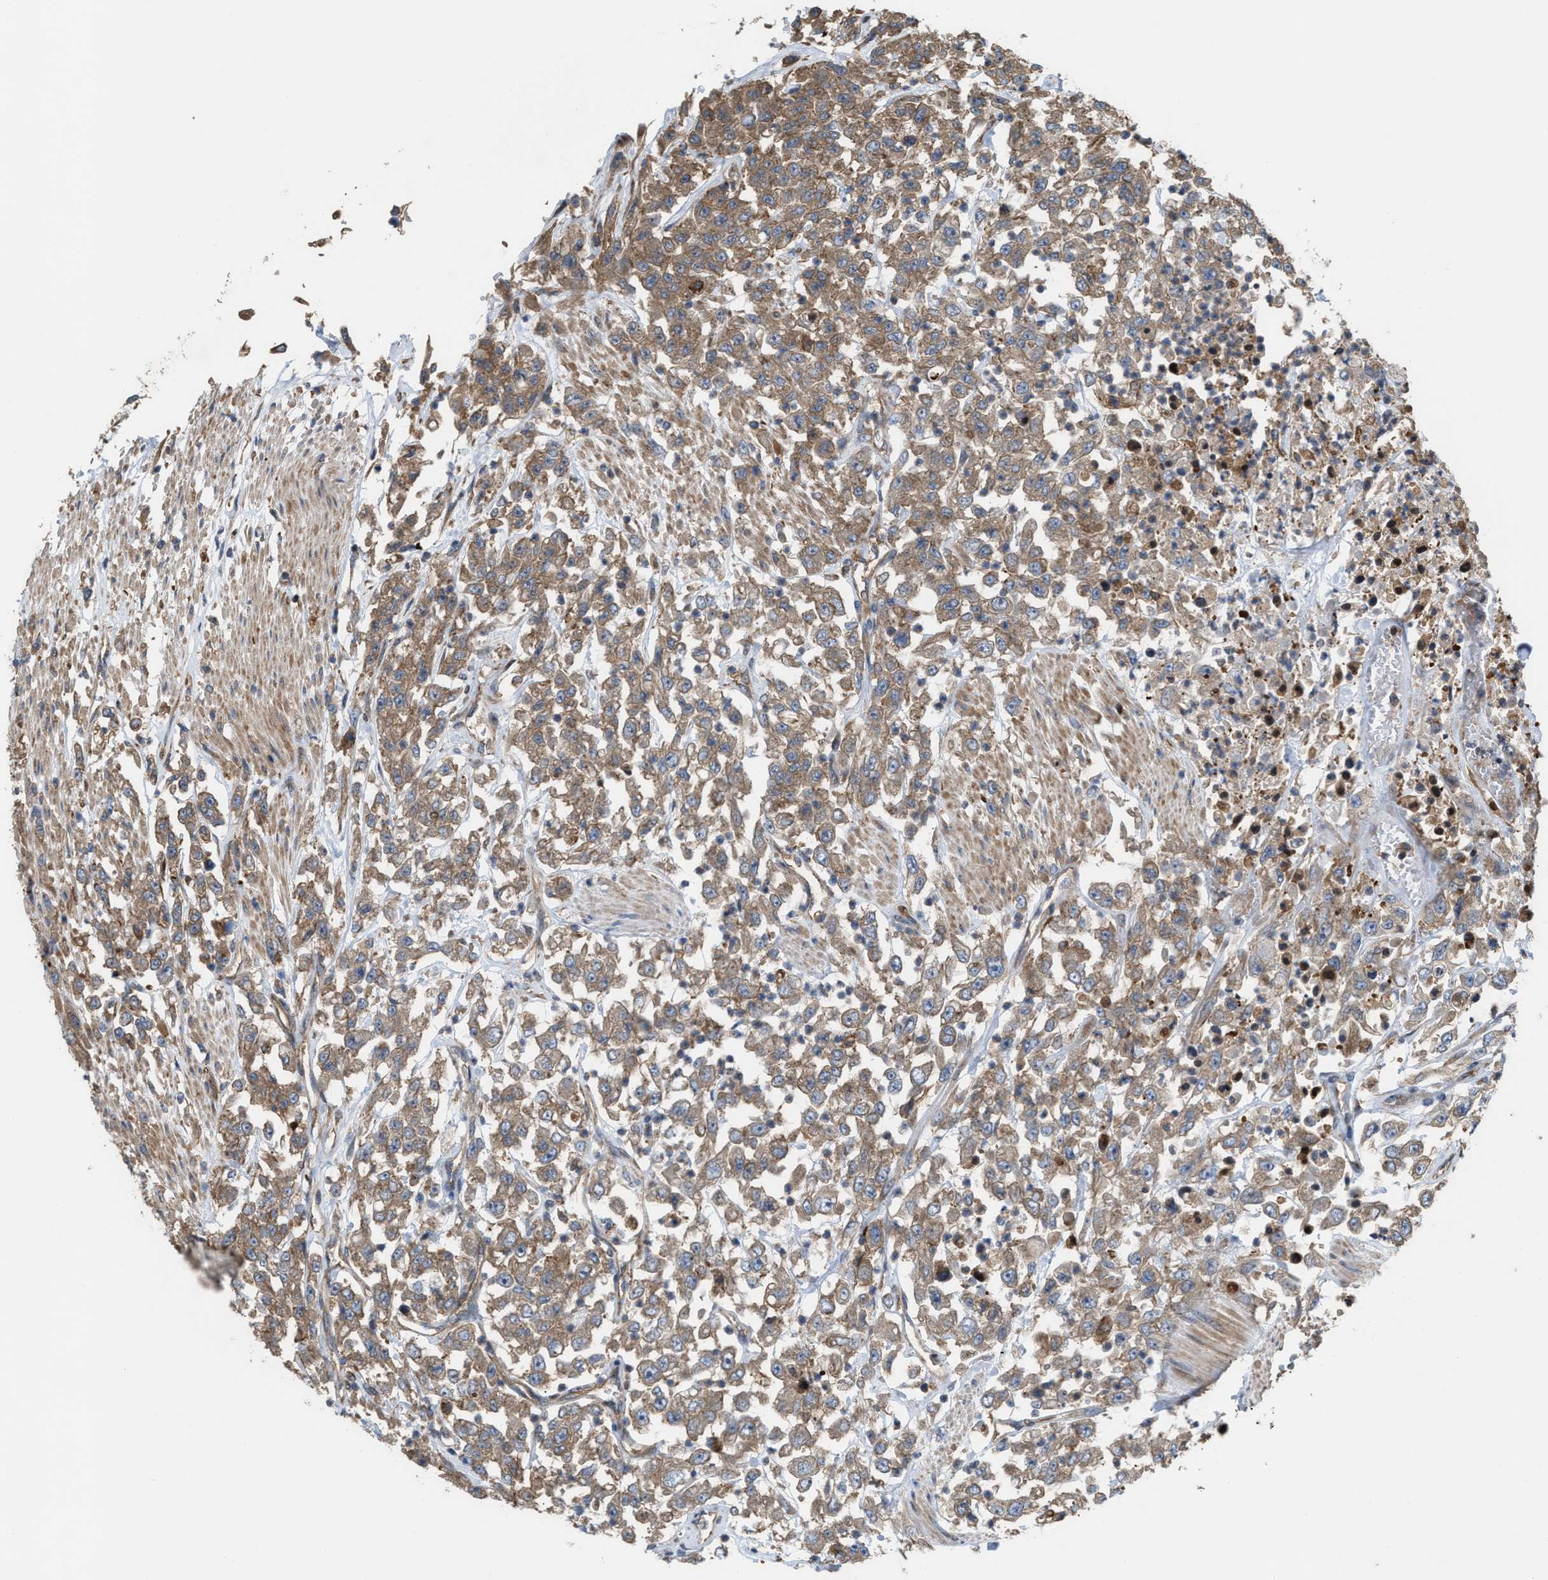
{"staining": {"intensity": "weak", "quantity": ">75%", "location": "cytoplasmic/membranous"}, "tissue": "urothelial cancer", "cell_type": "Tumor cells", "image_type": "cancer", "snomed": [{"axis": "morphology", "description": "Urothelial carcinoma, High grade"}, {"axis": "topography", "description": "Urinary bladder"}], "caption": "This micrograph exhibits immunohistochemistry staining of human high-grade urothelial carcinoma, with low weak cytoplasmic/membranous staining in approximately >75% of tumor cells.", "gene": "EPS15L1", "patient": {"sex": "male", "age": 46}}